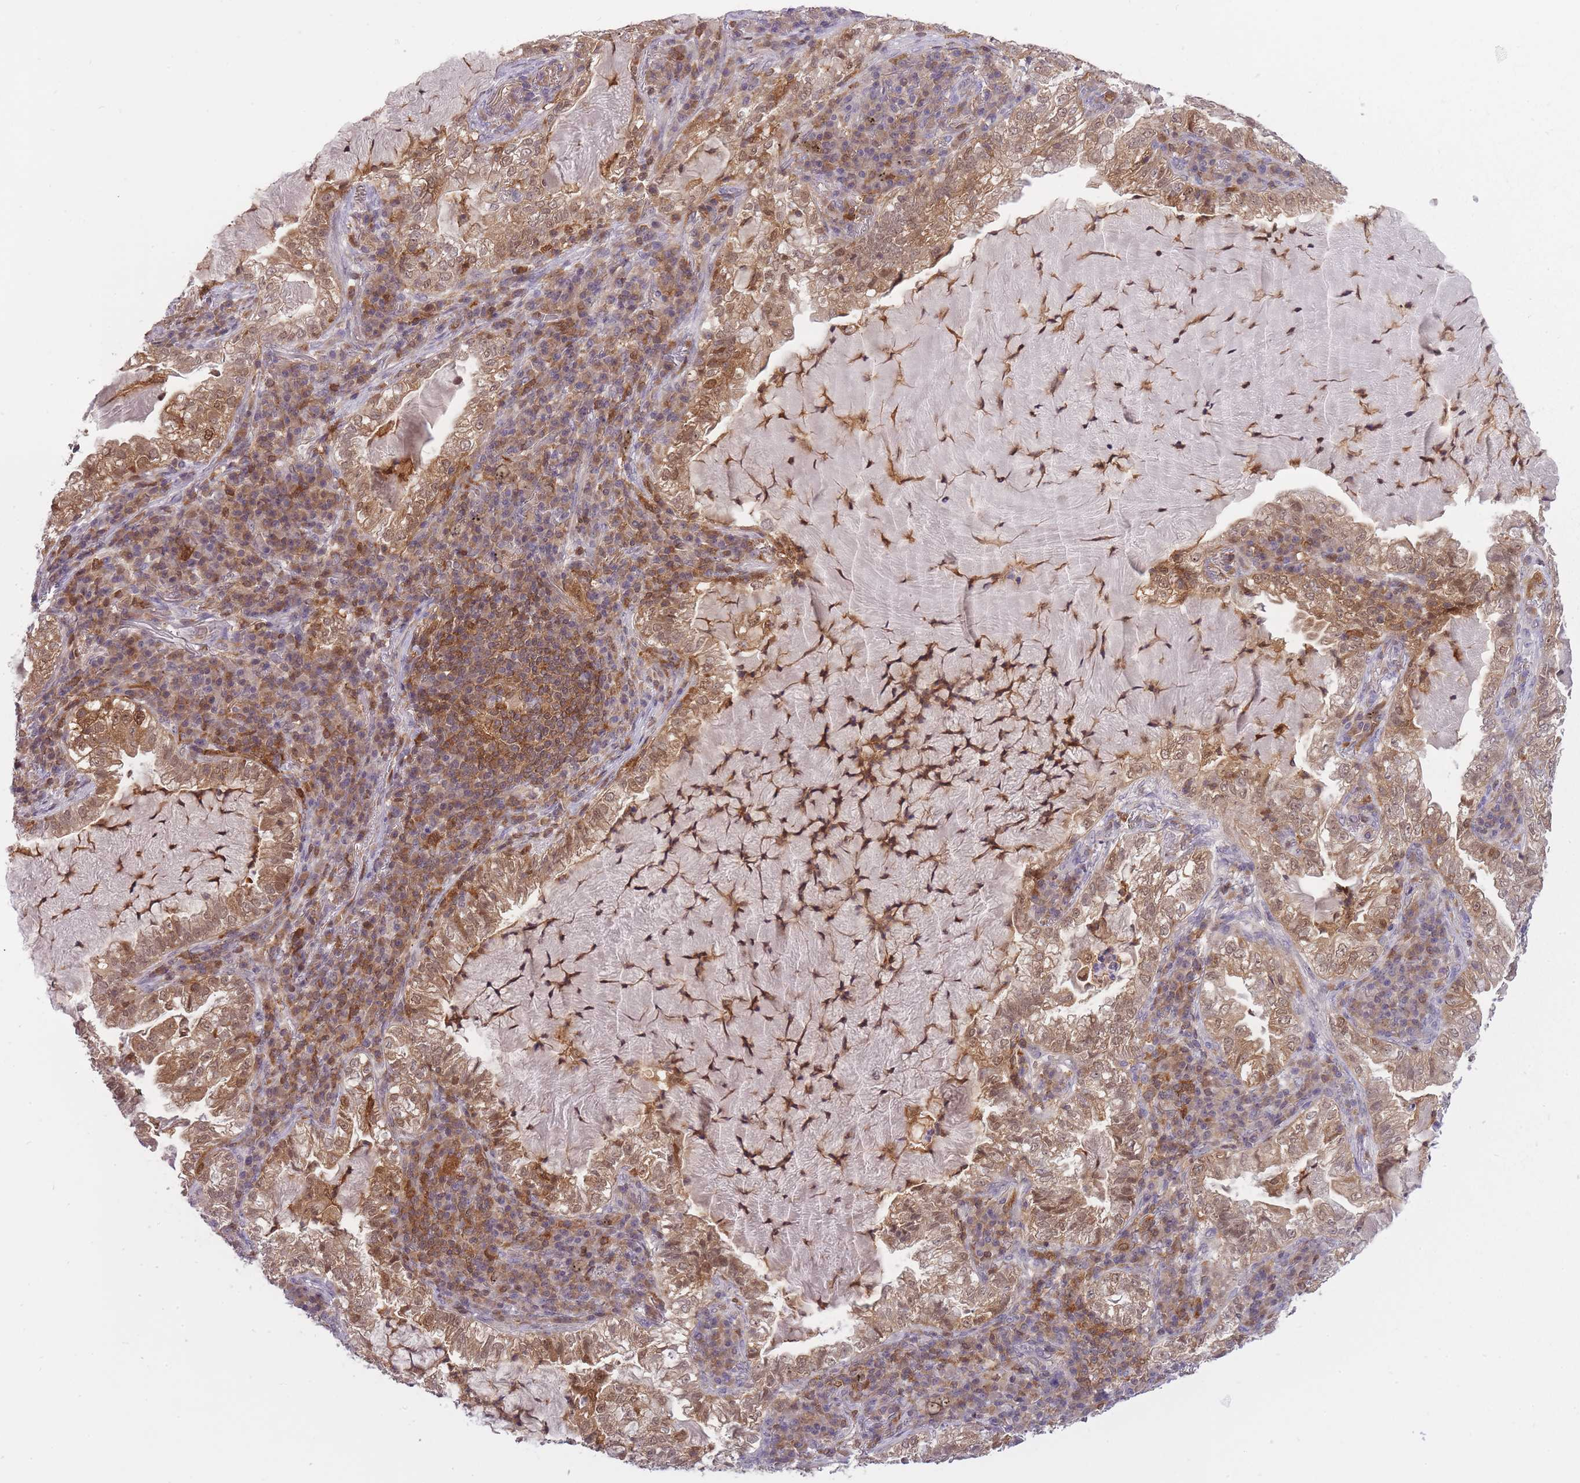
{"staining": {"intensity": "moderate", "quantity": ">75%", "location": "cytoplasmic/membranous,nuclear"}, "tissue": "lung cancer", "cell_type": "Tumor cells", "image_type": "cancer", "snomed": [{"axis": "morphology", "description": "Adenocarcinoma, NOS"}, {"axis": "topography", "description": "Lung"}], "caption": "Moderate cytoplasmic/membranous and nuclear protein positivity is present in about >75% of tumor cells in lung cancer.", "gene": "CXorf38", "patient": {"sex": "female", "age": 73}}